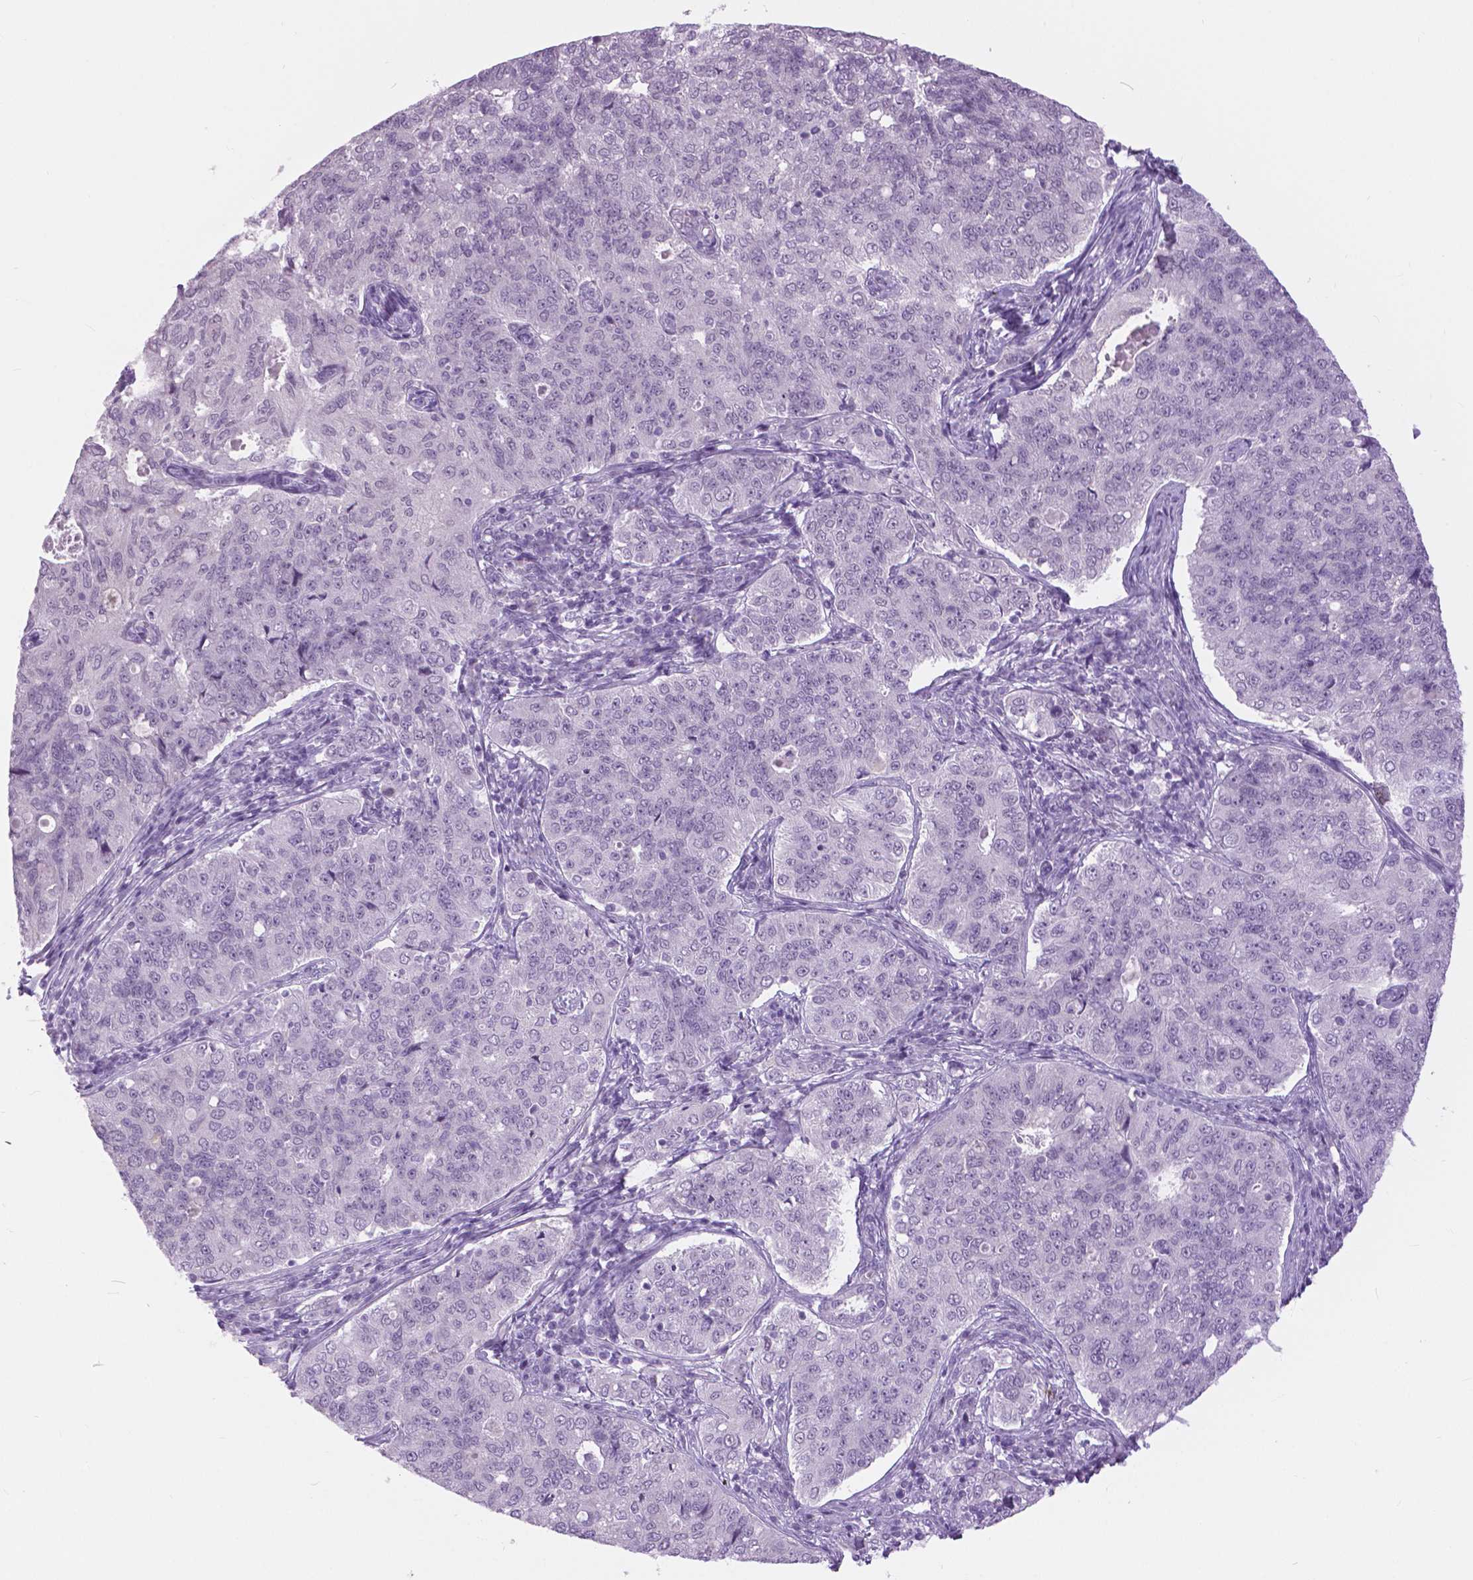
{"staining": {"intensity": "negative", "quantity": "none", "location": "none"}, "tissue": "endometrial cancer", "cell_type": "Tumor cells", "image_type": "cancer", "snomed": [{"axis": "morphology", "description": "Adenocarcinoma, NOS"}, {"axis": "topography", "description": "Endometrium"}], "caption": "The IHC histopathology image has no significant staining in tumor cells of endometrial cancer tissue.", "gene": "MYOM1", "patient": {"sex": "female", "age": 43}}